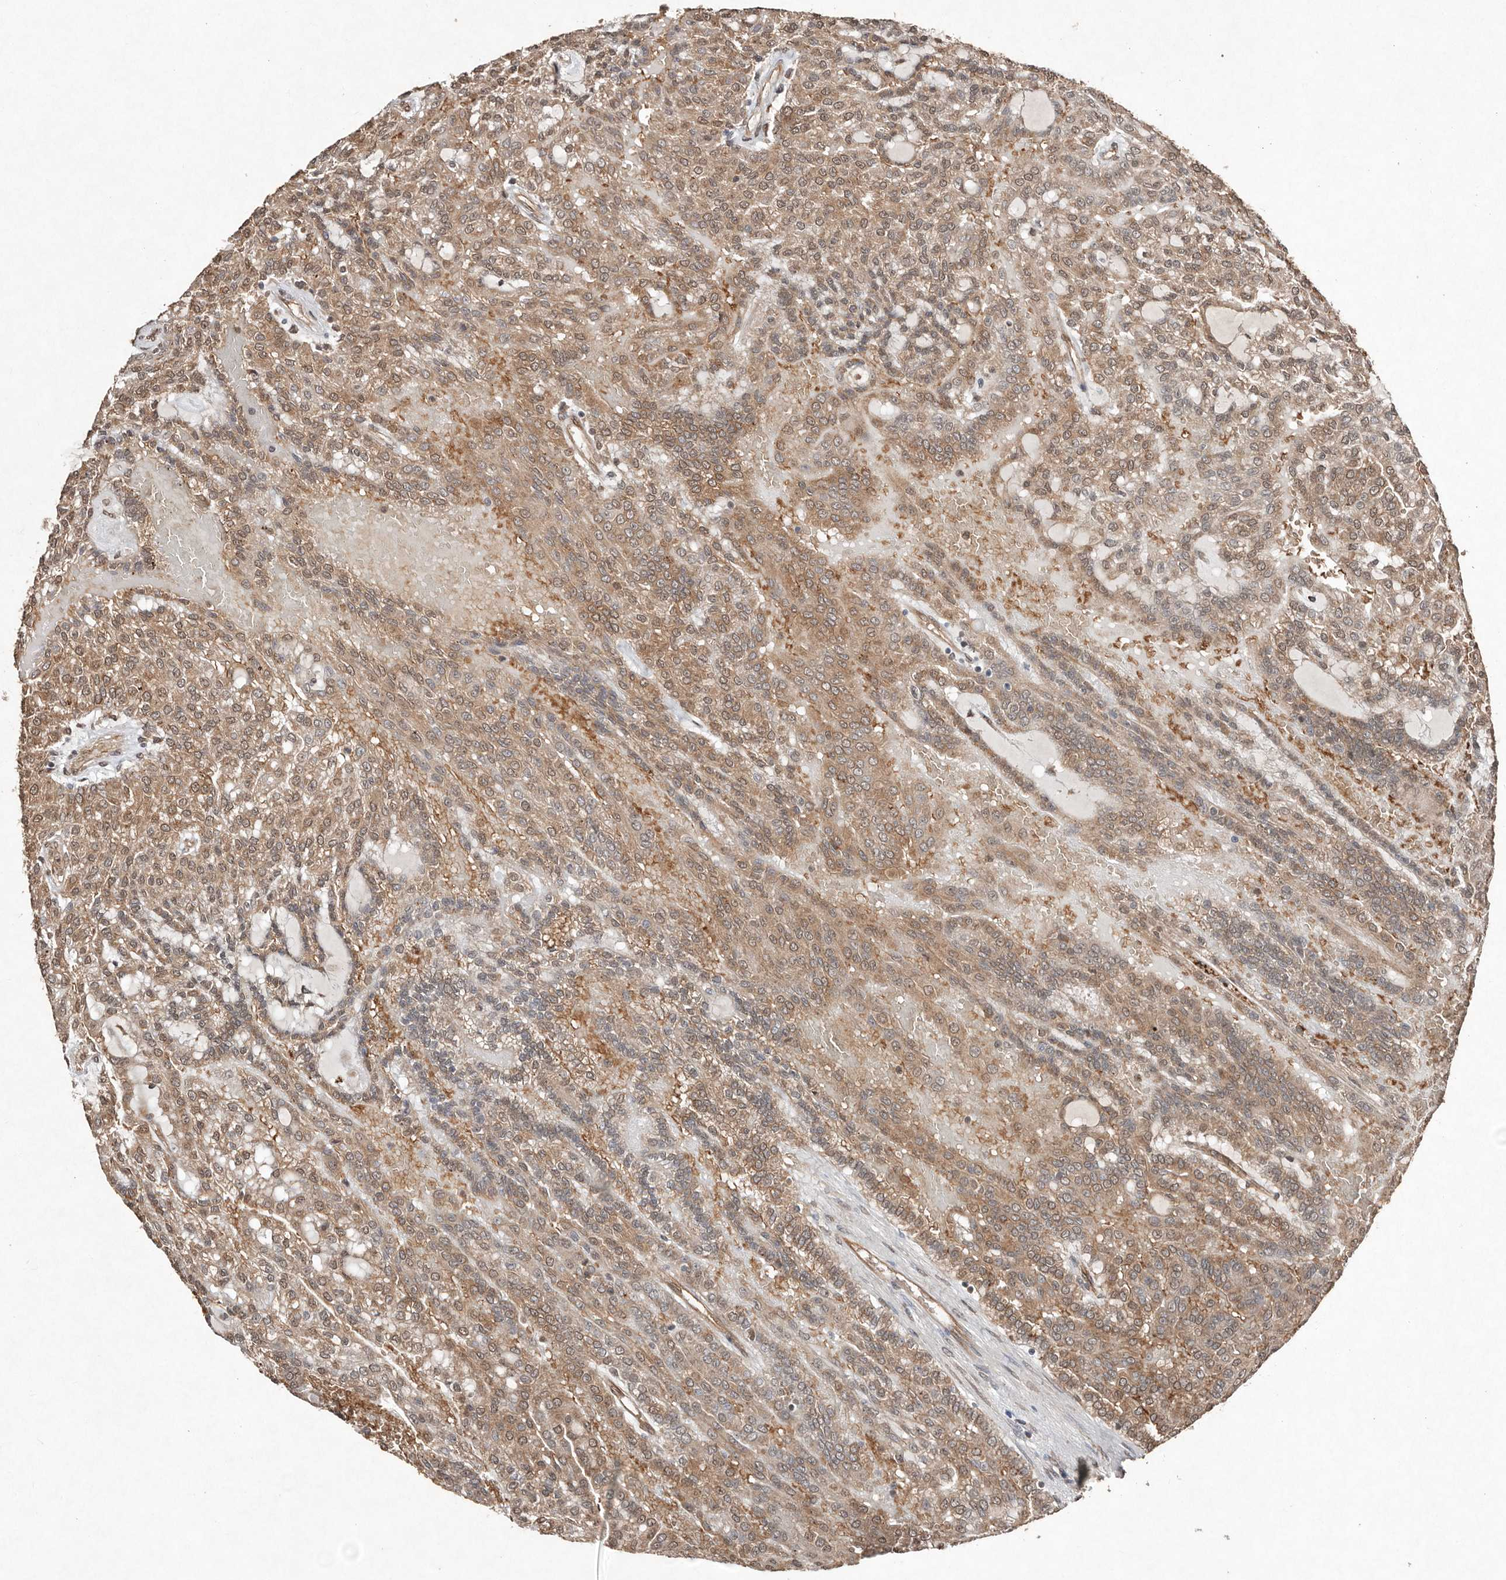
{"staining": {"intensity": "moderate", "quantity": ">75%", "location": "cytoplasmic/membranous"}, "tissue": "renal cancer", "cell_type": "Tumor cells", "image_type": "cancer", "snomed": [{"axis": "morphology", "description": "Adenocarcinoma, NOS"}, {"axis": "topography", "description": "Kidney"}], "caption": "Renal adenocarcinoma tissue demonstrates moderate cytoplasmic/membranous staining in approximately >75% of tumor cells, visualized by immunohistochemistry.", "gene": "DIP2C", "patient": {"sex": "male", "age": 63}}